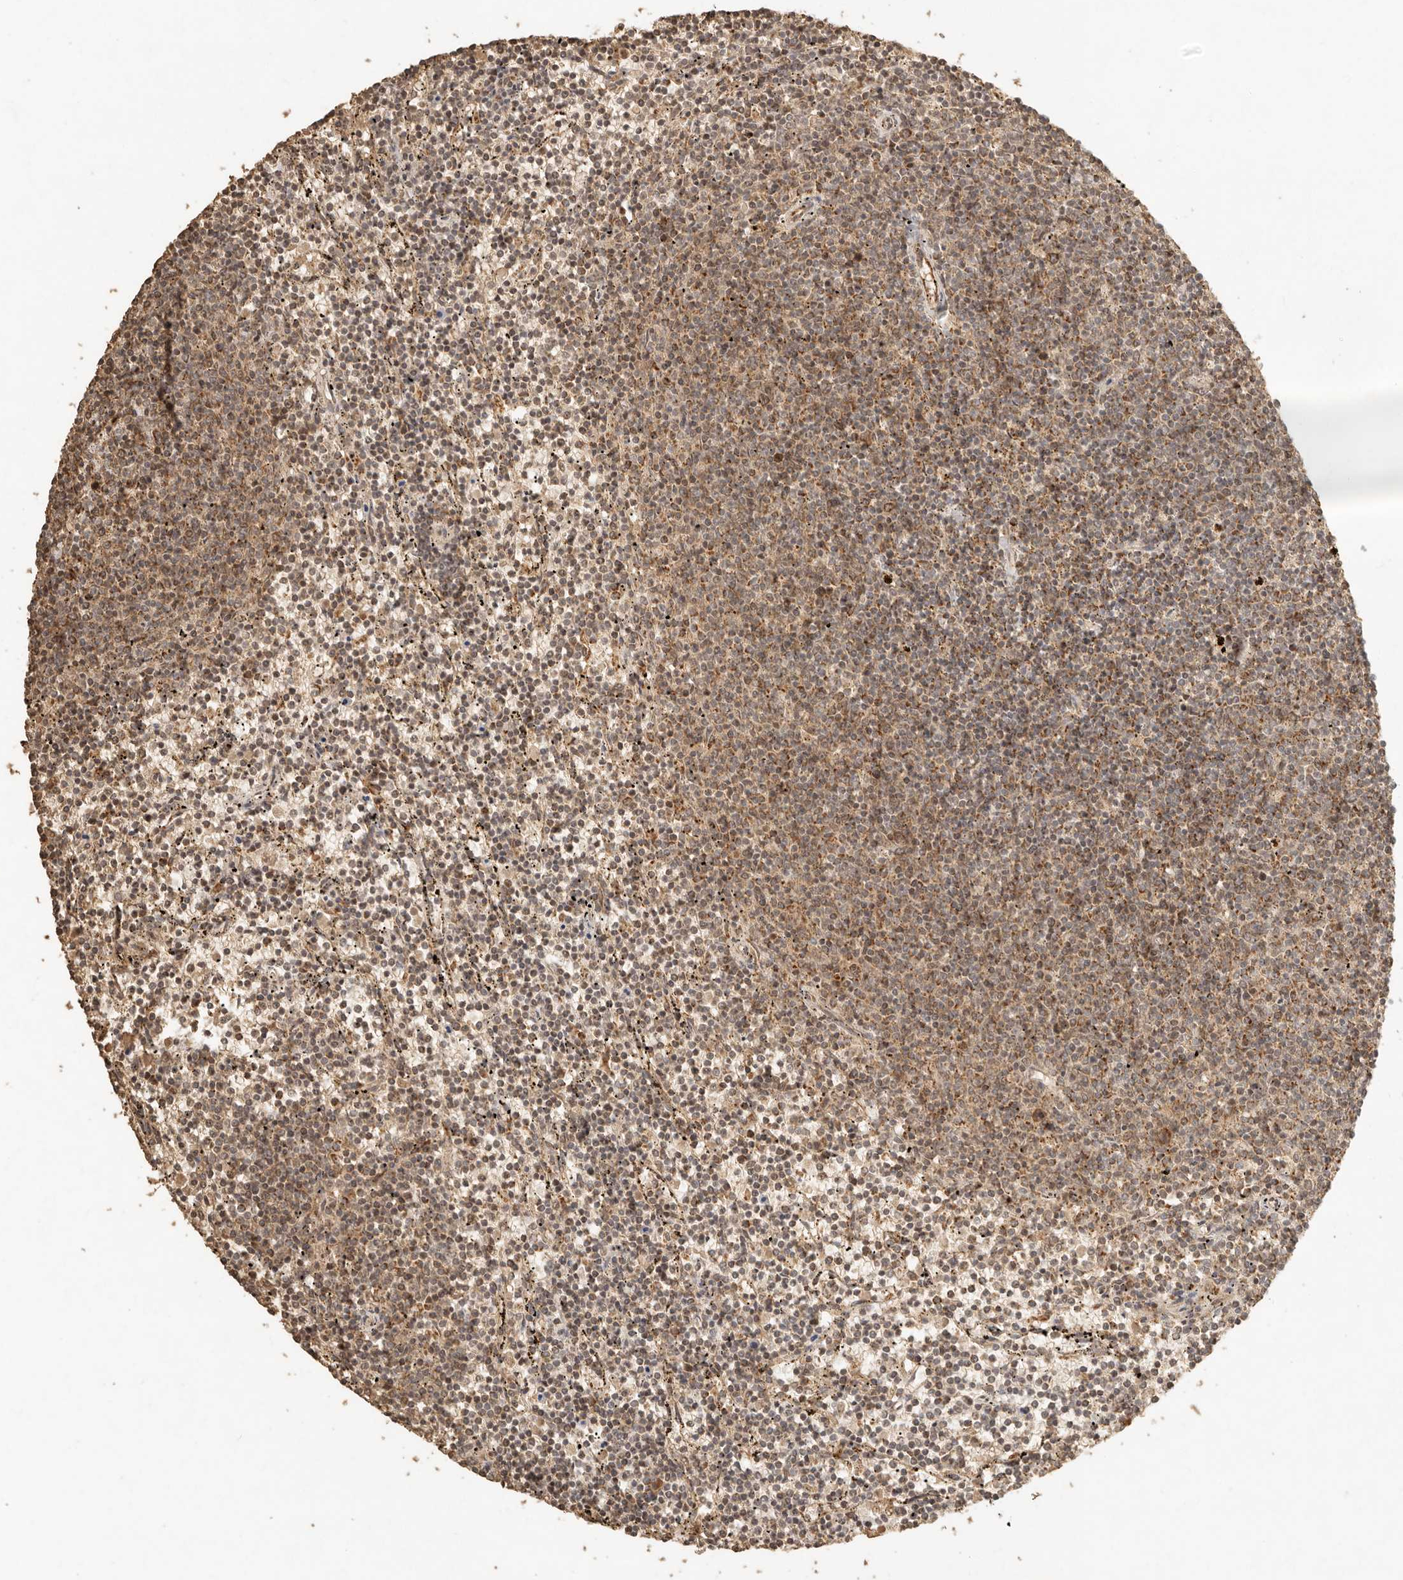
{"staining": {"intensity": "weak", "quantity": "25%-75%", "location": "cytoplasmic/membranous"}, "tissue": "lymphoma", "cell_type": "Tumor cells", "image_type": "cancer", "snomed": [{"axis": "morphology", "description": "Malignant lymphoma, non-Hodgkin's type, Low grade"}, {"axis": "topography", "description": "Spleen"}], "caption": "Immunohistochemical staining of human low-grade malignant lymphoma, non-Hodgkin's type reveals low levels of weak cytoplasmic/membranous staining in about 25%-75% of tumor cells.", "gene": "MRPL55", "patient": {"sex": "female", "age": 50}}